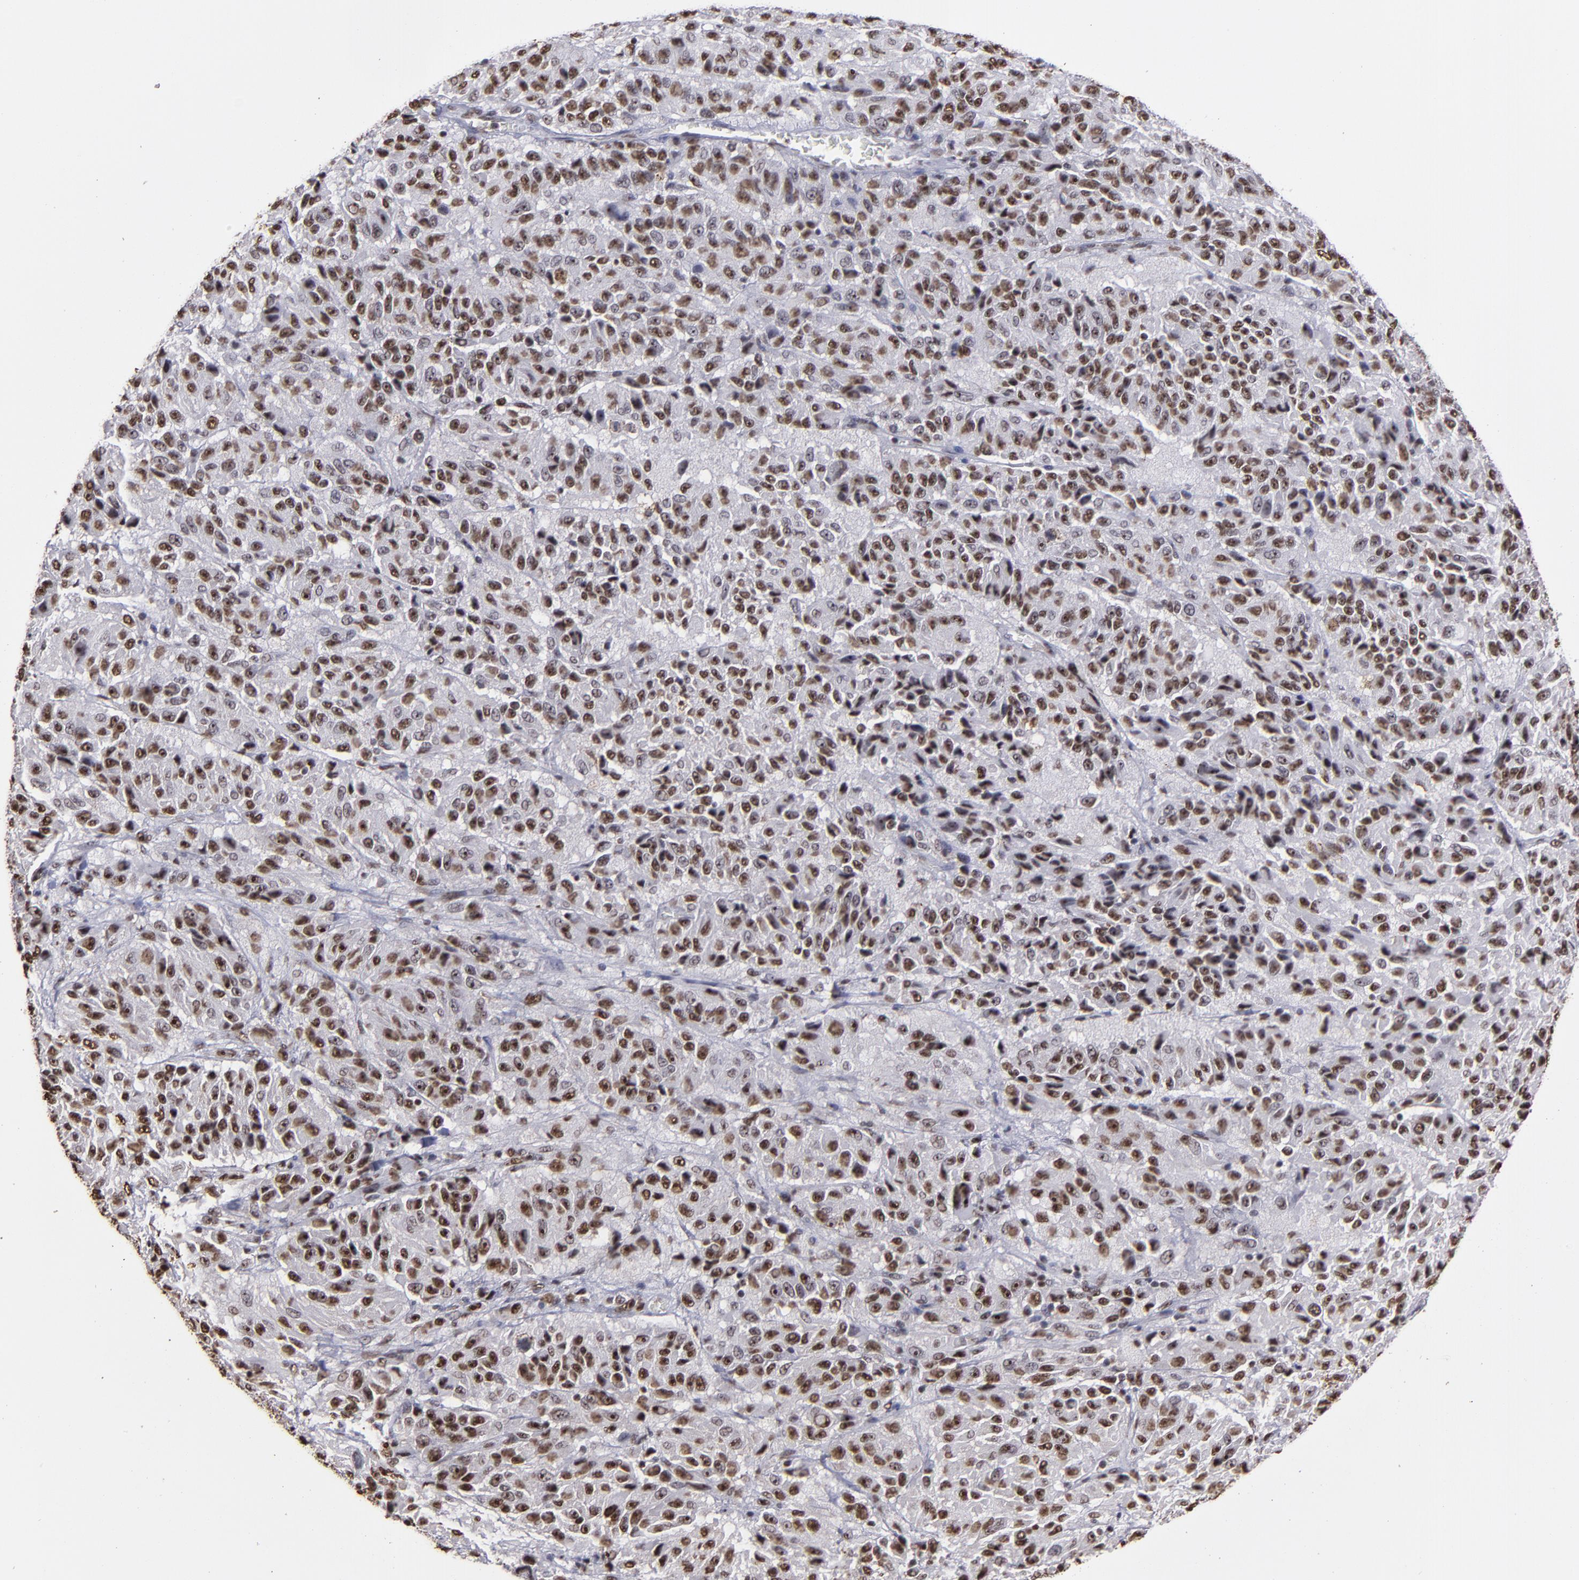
{"staining": {"intensity": "strong", "quantity": ">75%", "location": "nuclear"}, "tissue": "melanoma", "cell_type": "Tumor cells", "image_type": "cancer", "snomed": [{"axis": "morphology", "description": "Malignant melanoma, Metastatic site"}, {"axis": "topography", "description": "Lung"}], "caption": "Melanoma stained for a protein (brown) reveals strong nuclear positive positivity in approximately >75% of tumor cells.", "gene": "HNRNPA2B1", "patient": {"sex": "male", "age": 64}}